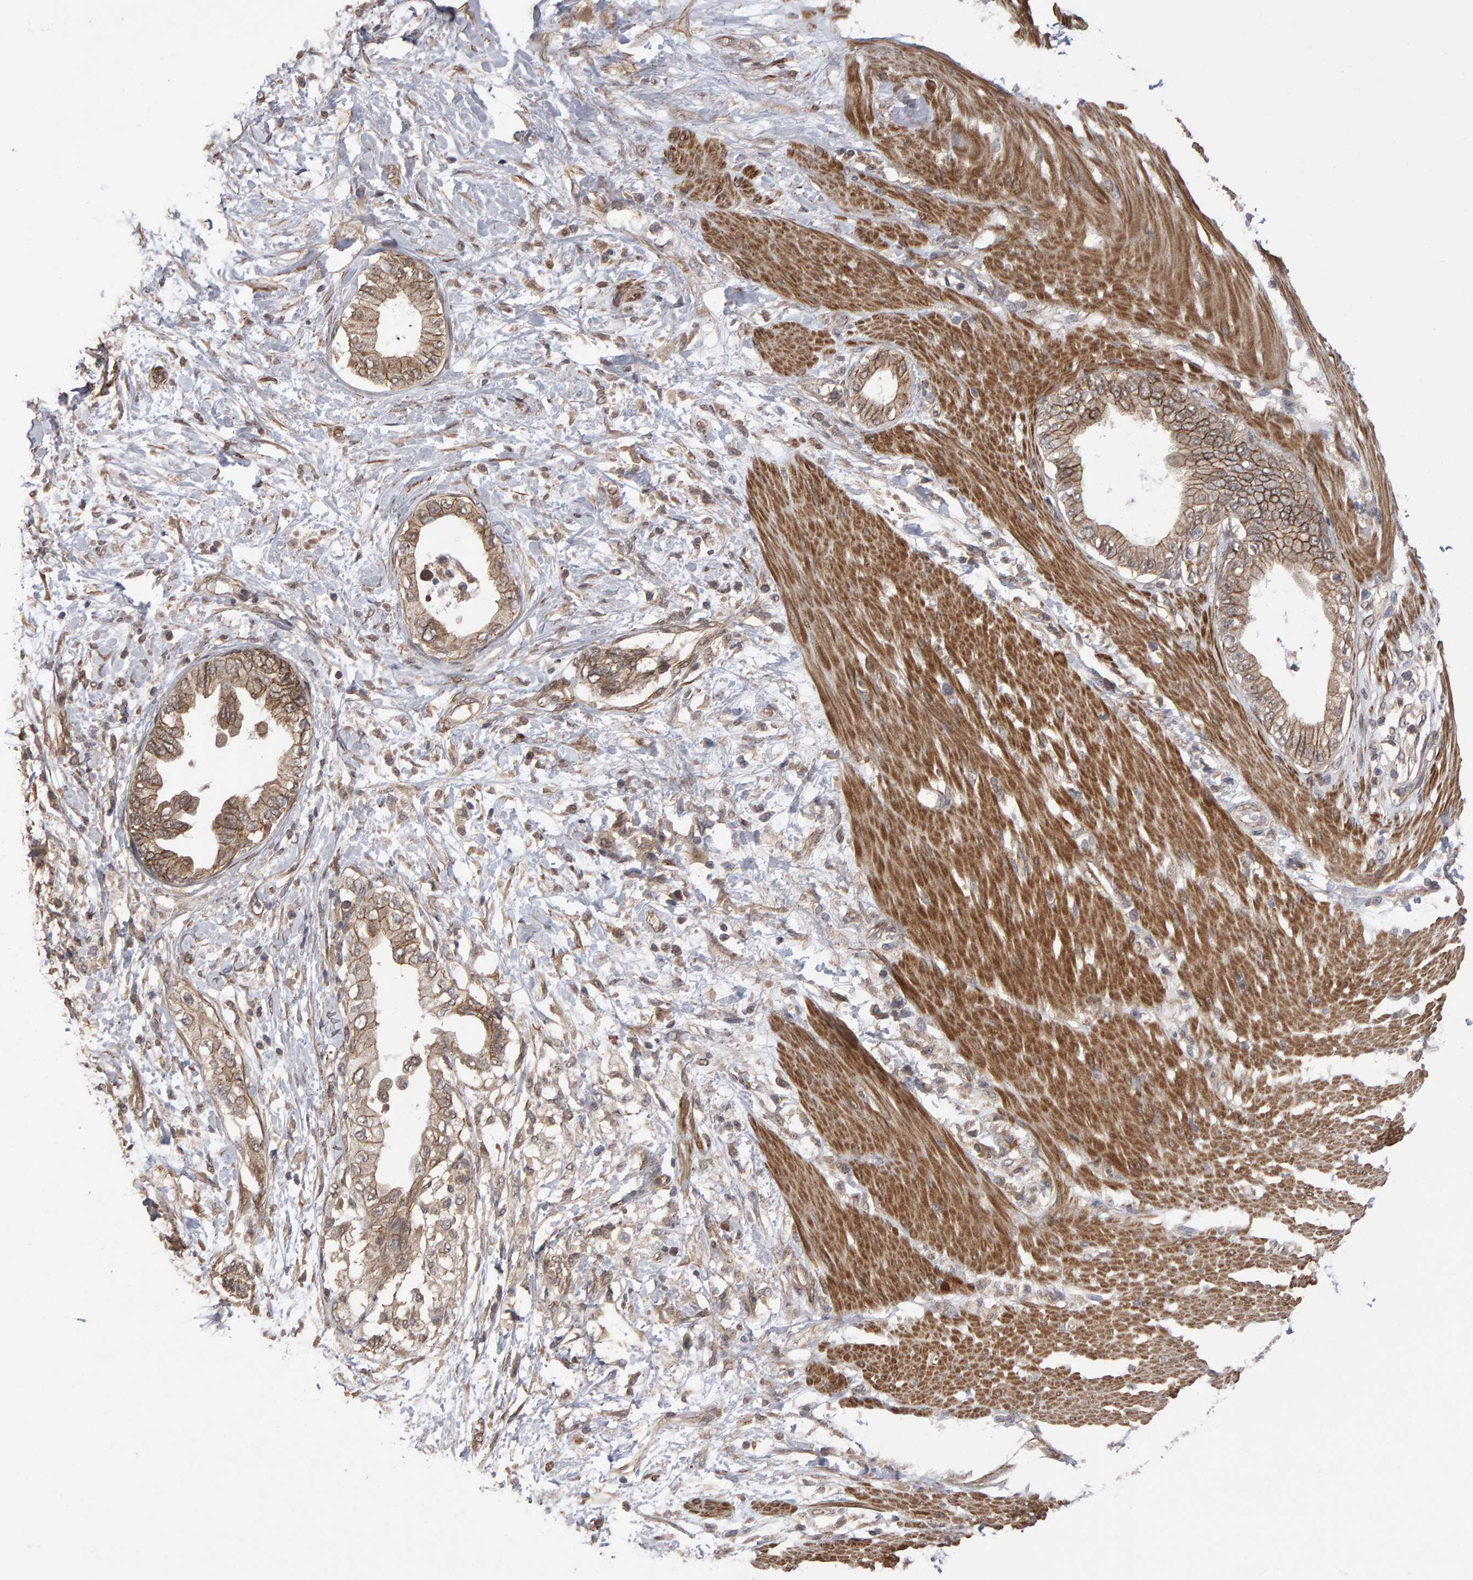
{"staining": {"intensity": "moderate", "quantity": ">75%", "location": "cytoplasmic/membranous"}, "tissue": "pancreatic cancer", "cell_type": "Tumor cells", "image_type": "cancer", "snomed": [{"axis": "morphology", "description": "Normal tissue, NOS"}, {"axis": "morphology", "description": "Adenocarcinoma, NOS"}, {"axis": "topography", "description": "Pancreas"}, {"axis": "topography", "description": "Duodenum"}], "caption": "About >75% of tumor cells in human adenocarcinoma (pancreatic) demonstrate moderate cytoplasmic/membranous protein positivity as visualized by brown immunohistochemical staining.", "gene": "SCRIB", "patient": {"sex": "female", "age": 60}}